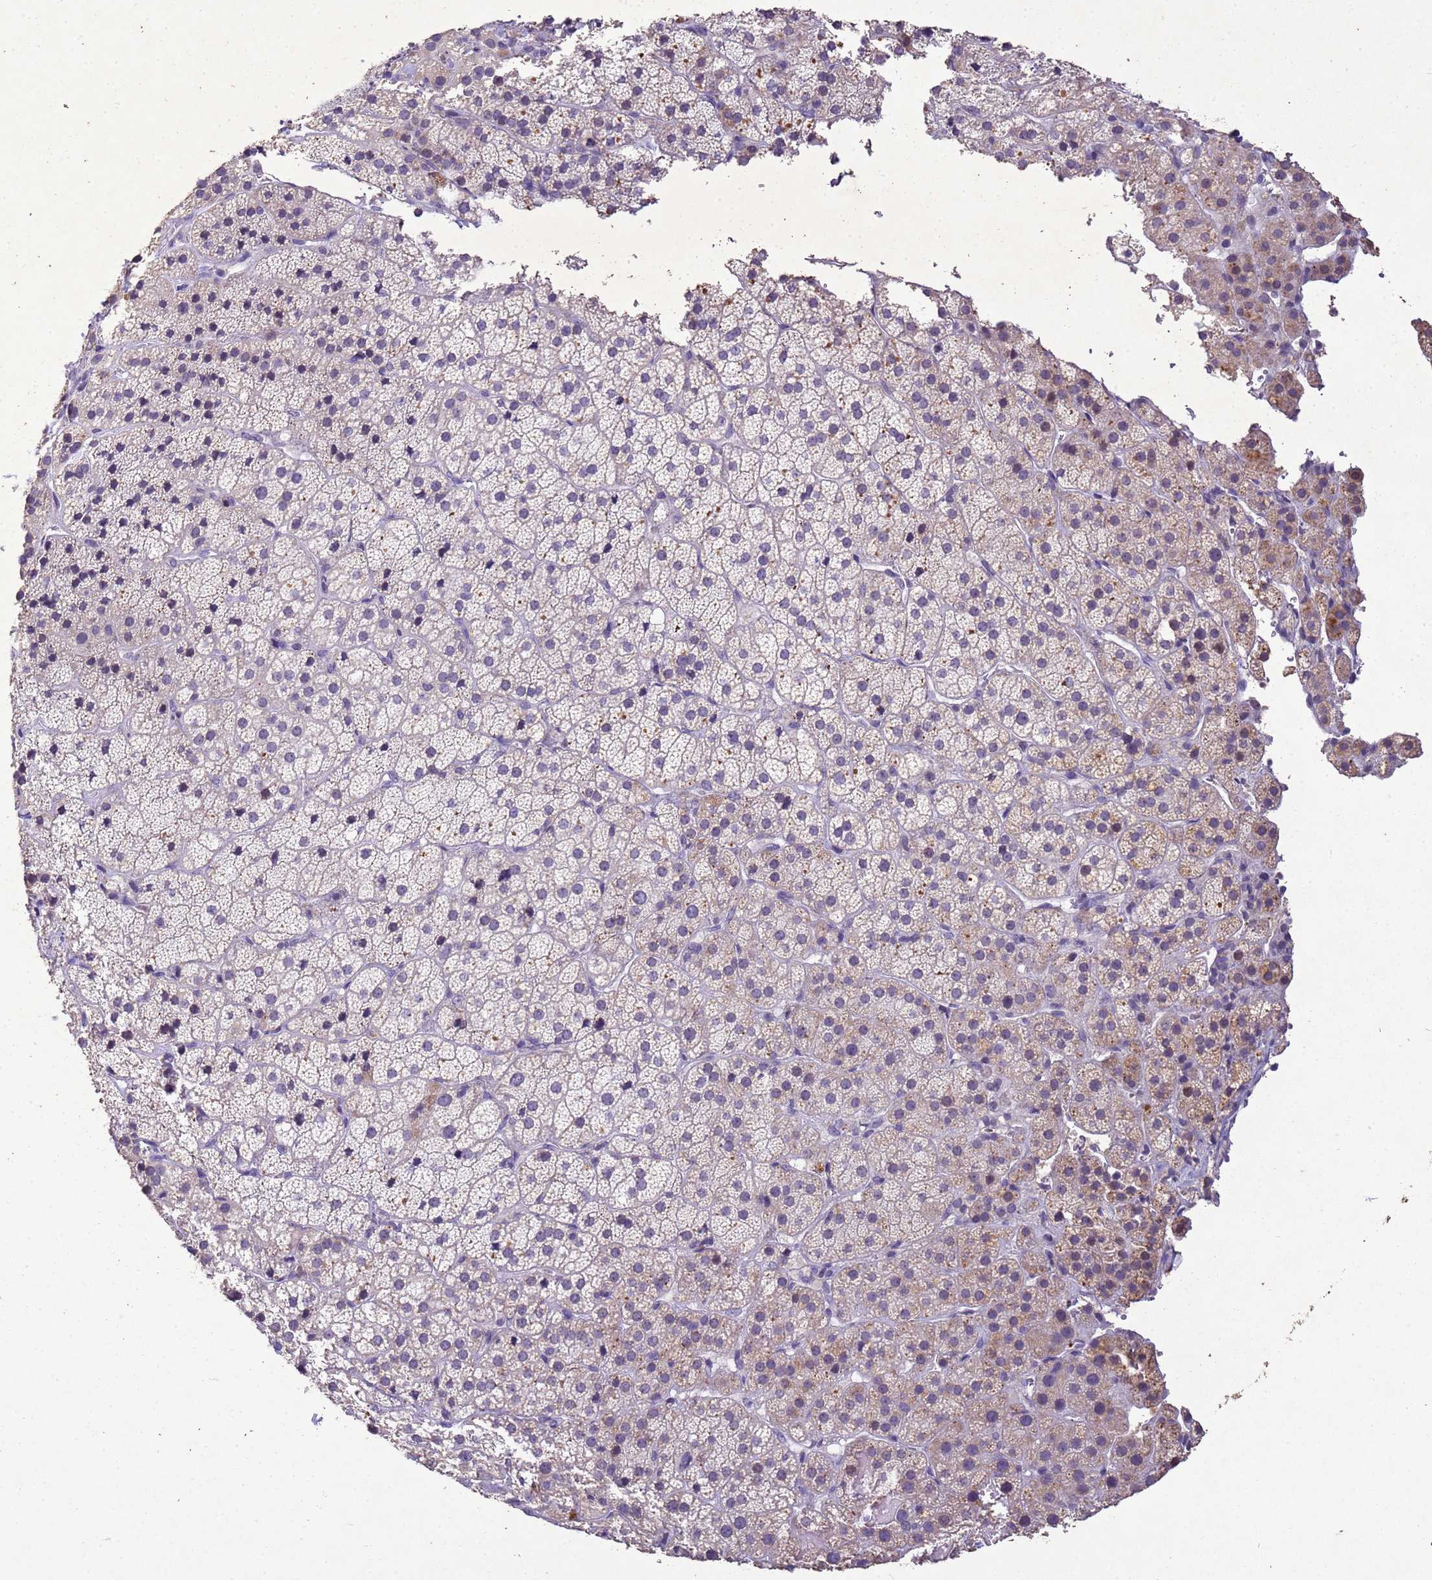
{"staining": {"intensity": "weak", "quantity": "<25%", "location": "cytoplasmic/membranous"}, "tissue": "adrenal gland", "cell_type": "Glandular cells", "image_type": "normal", "snomed": [{"axis": "morphology", "description": "Normal tissue, NOS"}, {"axis": "topography", "description": "Adrenal gland"}], "caption": "Image shows no significant protein expression in glandular cells of benign adrenal gland.", "gene": "NLRP11", "patient": {"sex": "female", "age": 70}}